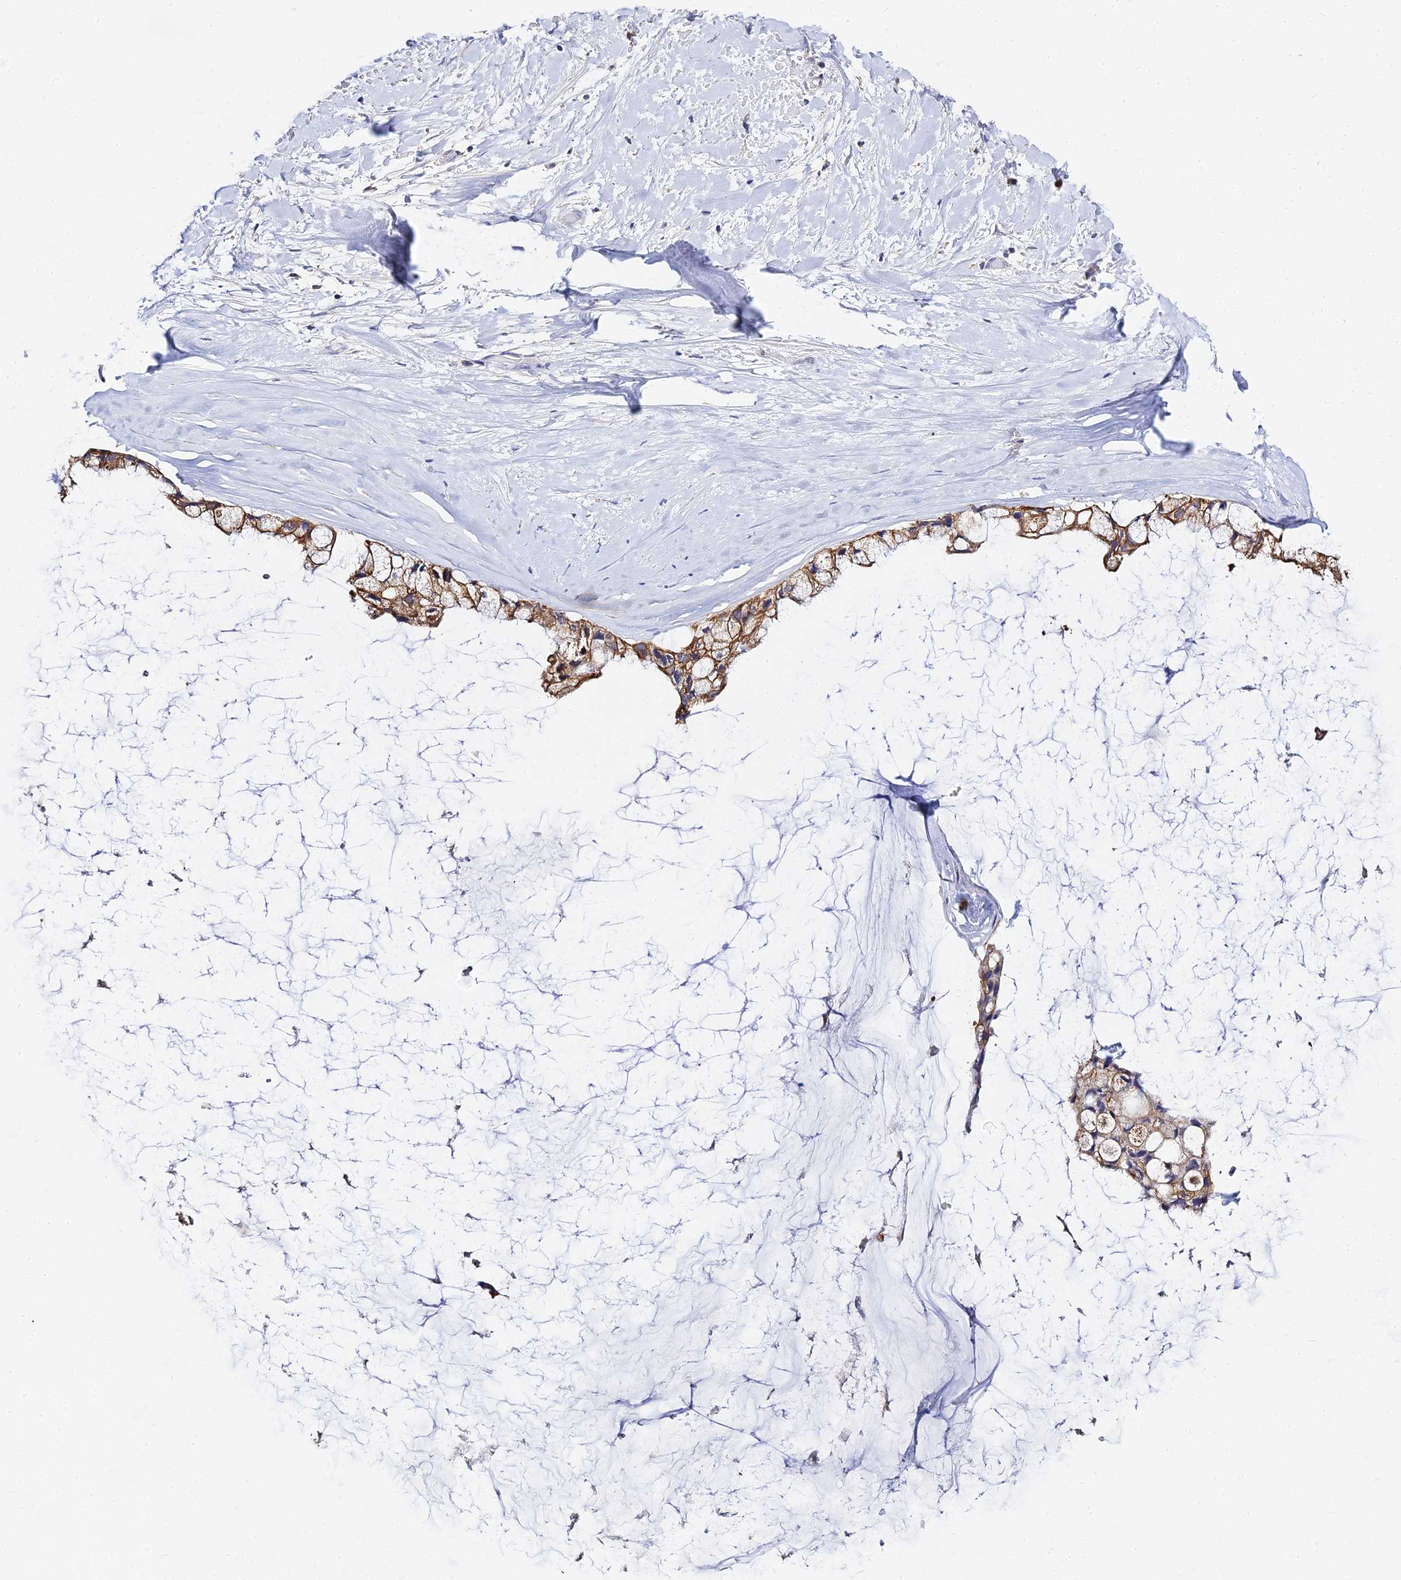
{"staining": {"intensity": "strong", "quantity": ">75%", "location": "cytoplasmic/membranous"}, "tissue": "ovarian cancer", "cell_type": "Tumor cells", "image_type": "cancer", "snomed": [{"axis": "morphology", "description": "Cystadenocarcinoma, mucinous, NOS"}, {"axis": "topography", "description": "Ovary"}], "caption": "IHC (DAB) staining of ovarian mucinous cystadenocarcinoma displays strong cytoplasmic/membranous protein expression in about >75% of tumor cells. (Stains: DAB in brown, nuclei in blue, Microscopy: brightfield microscopy at high magnification).", "gene": "ZXDA", "patient": {"sex": "female", "age": 39}}